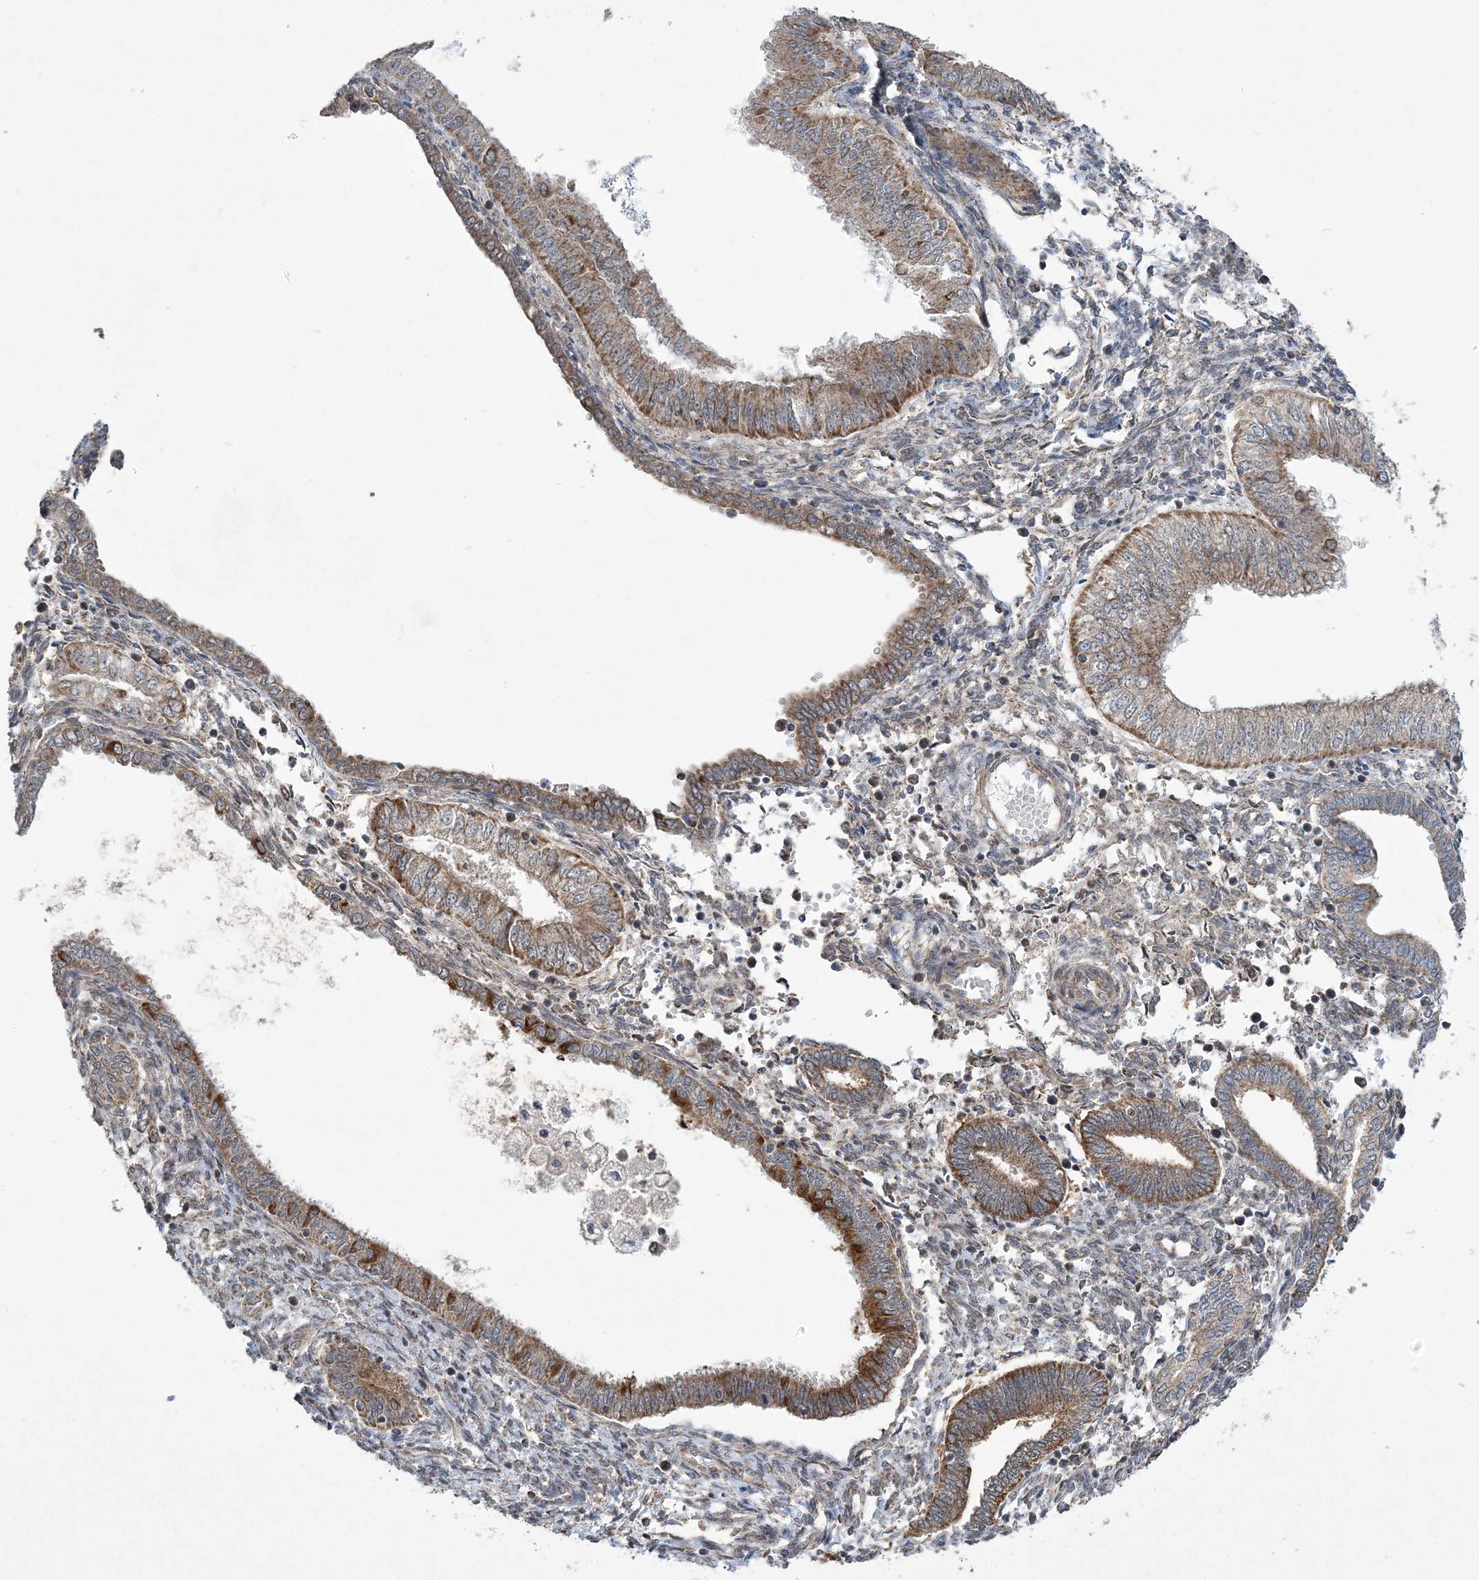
{"staining": {"intensity": "moderate", "quantity": ">75%", "location": "cytoplasmic/membranous"}, "tissue": "endometrial cancer", "cell_type": "Tumor cells", "image_type": "cancer", "snomed": [{"axis": "morphology", "description": "Normal tissue, NOS"}, {"axis": "morphology", "description": "Adenocarcinoma, NOS"}, {"axis": "topography", "description": "Endometrium"}], "caption": "Immunohistochemistry image of neoplastic tissue: human endometrial cancer (adenocarcinoma) stained using IHC demonstrates medium levels of moderate protein expression localized specifically in the cytoplasmic/membranous of tumor cells, appearing as a cytoplasmic/membranous brown color.", "gene": "SLX9", "patient": {"sex": "female", "age": 53}}